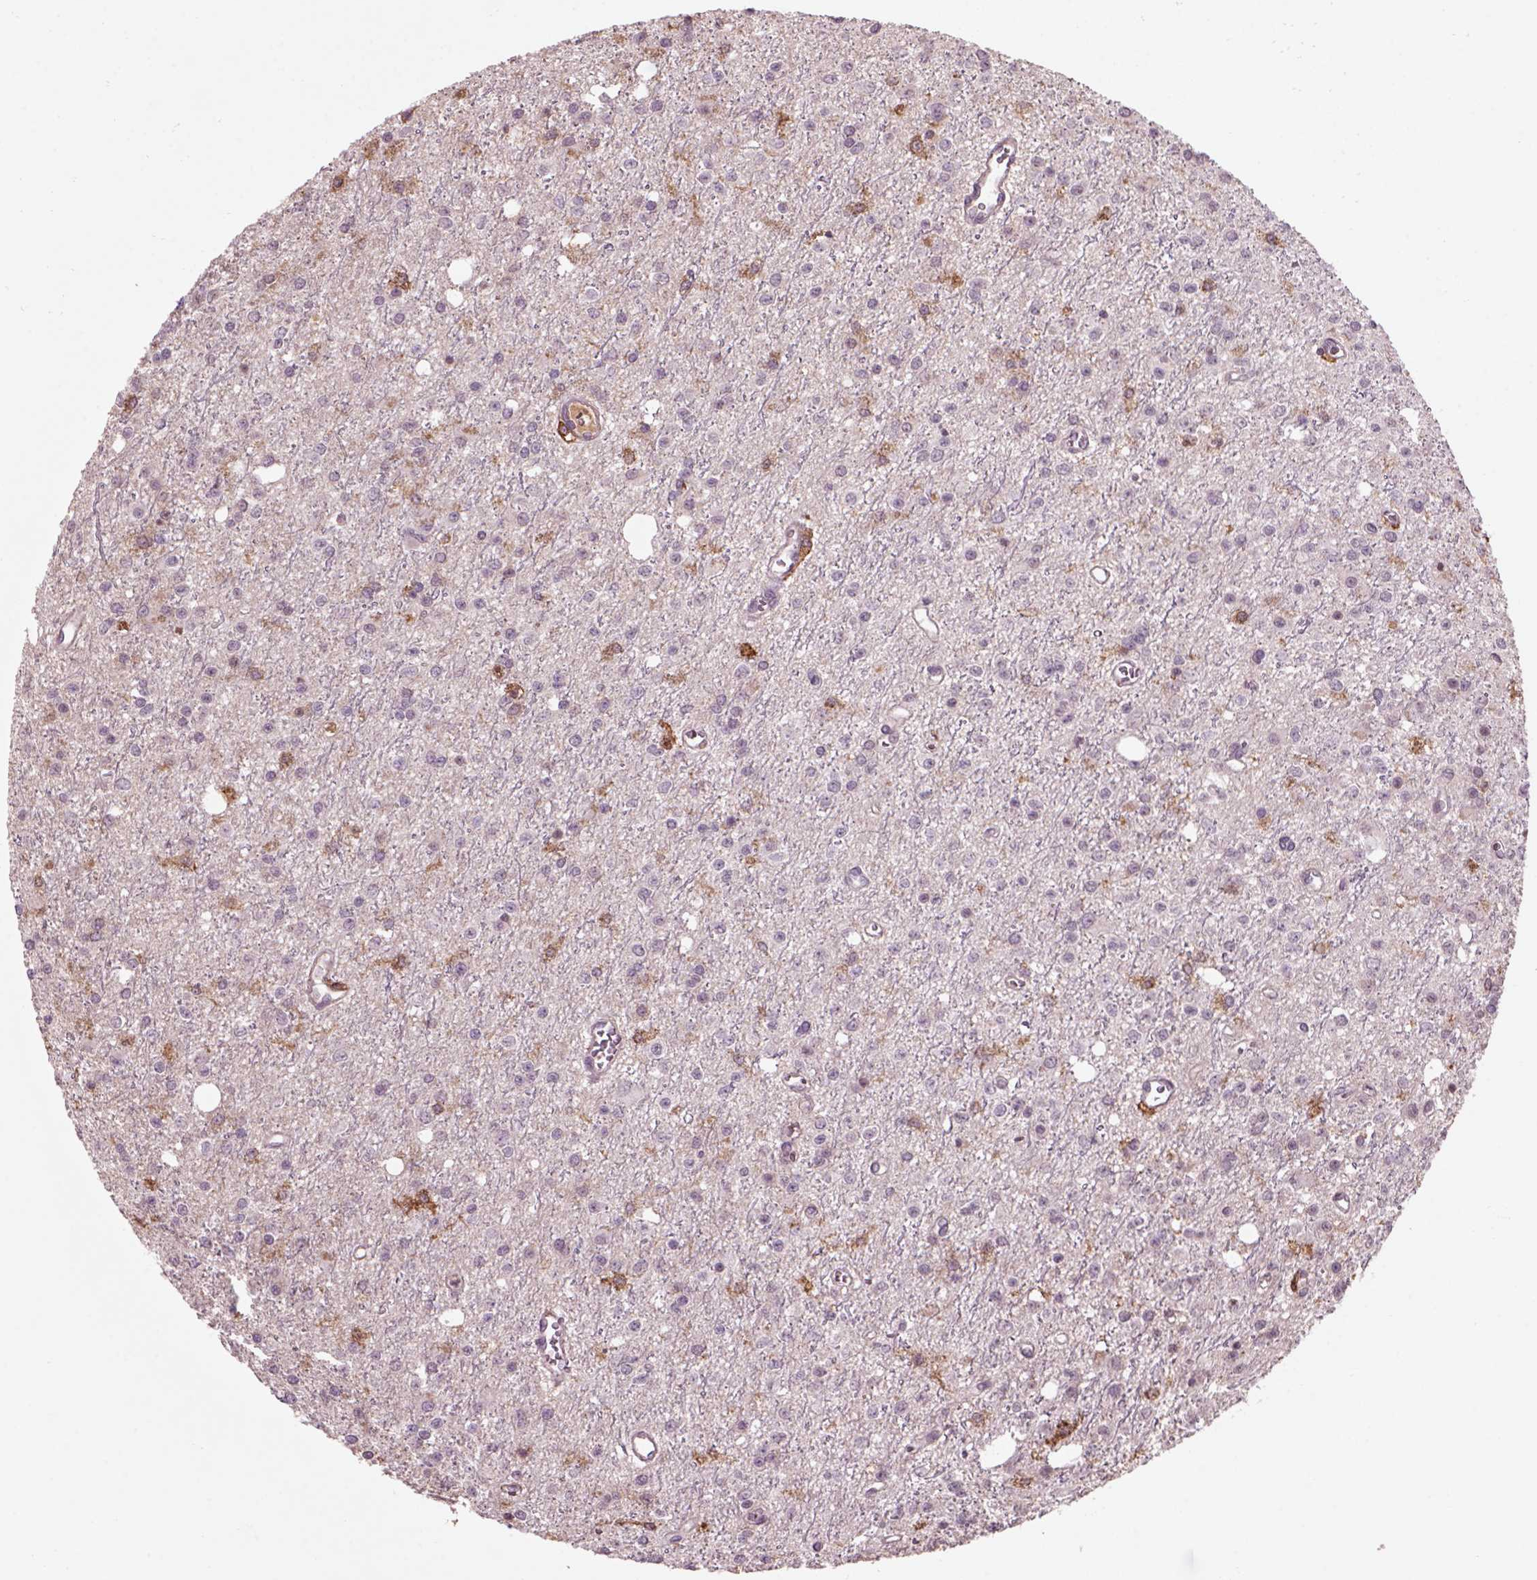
{"staining": {"intensity": "negative", "quantity": "none", "location": "none"}, "tissue": "glioma", "cell_type": "Tumor cells", "image_type": "cancer", "snomed": [{"axis": "morphology", "description": "Glioma, malignant, Low grade"}, {"axis": "topography", "description": "Brain"}], "caption": "Tumor cells are negative for brown protein staining in malignant low-grade glioma. (DAB immunohistochemistry (IHC), high magnification).", "gene": "CD14", "patient": {"sex": "female", "age": 45}}